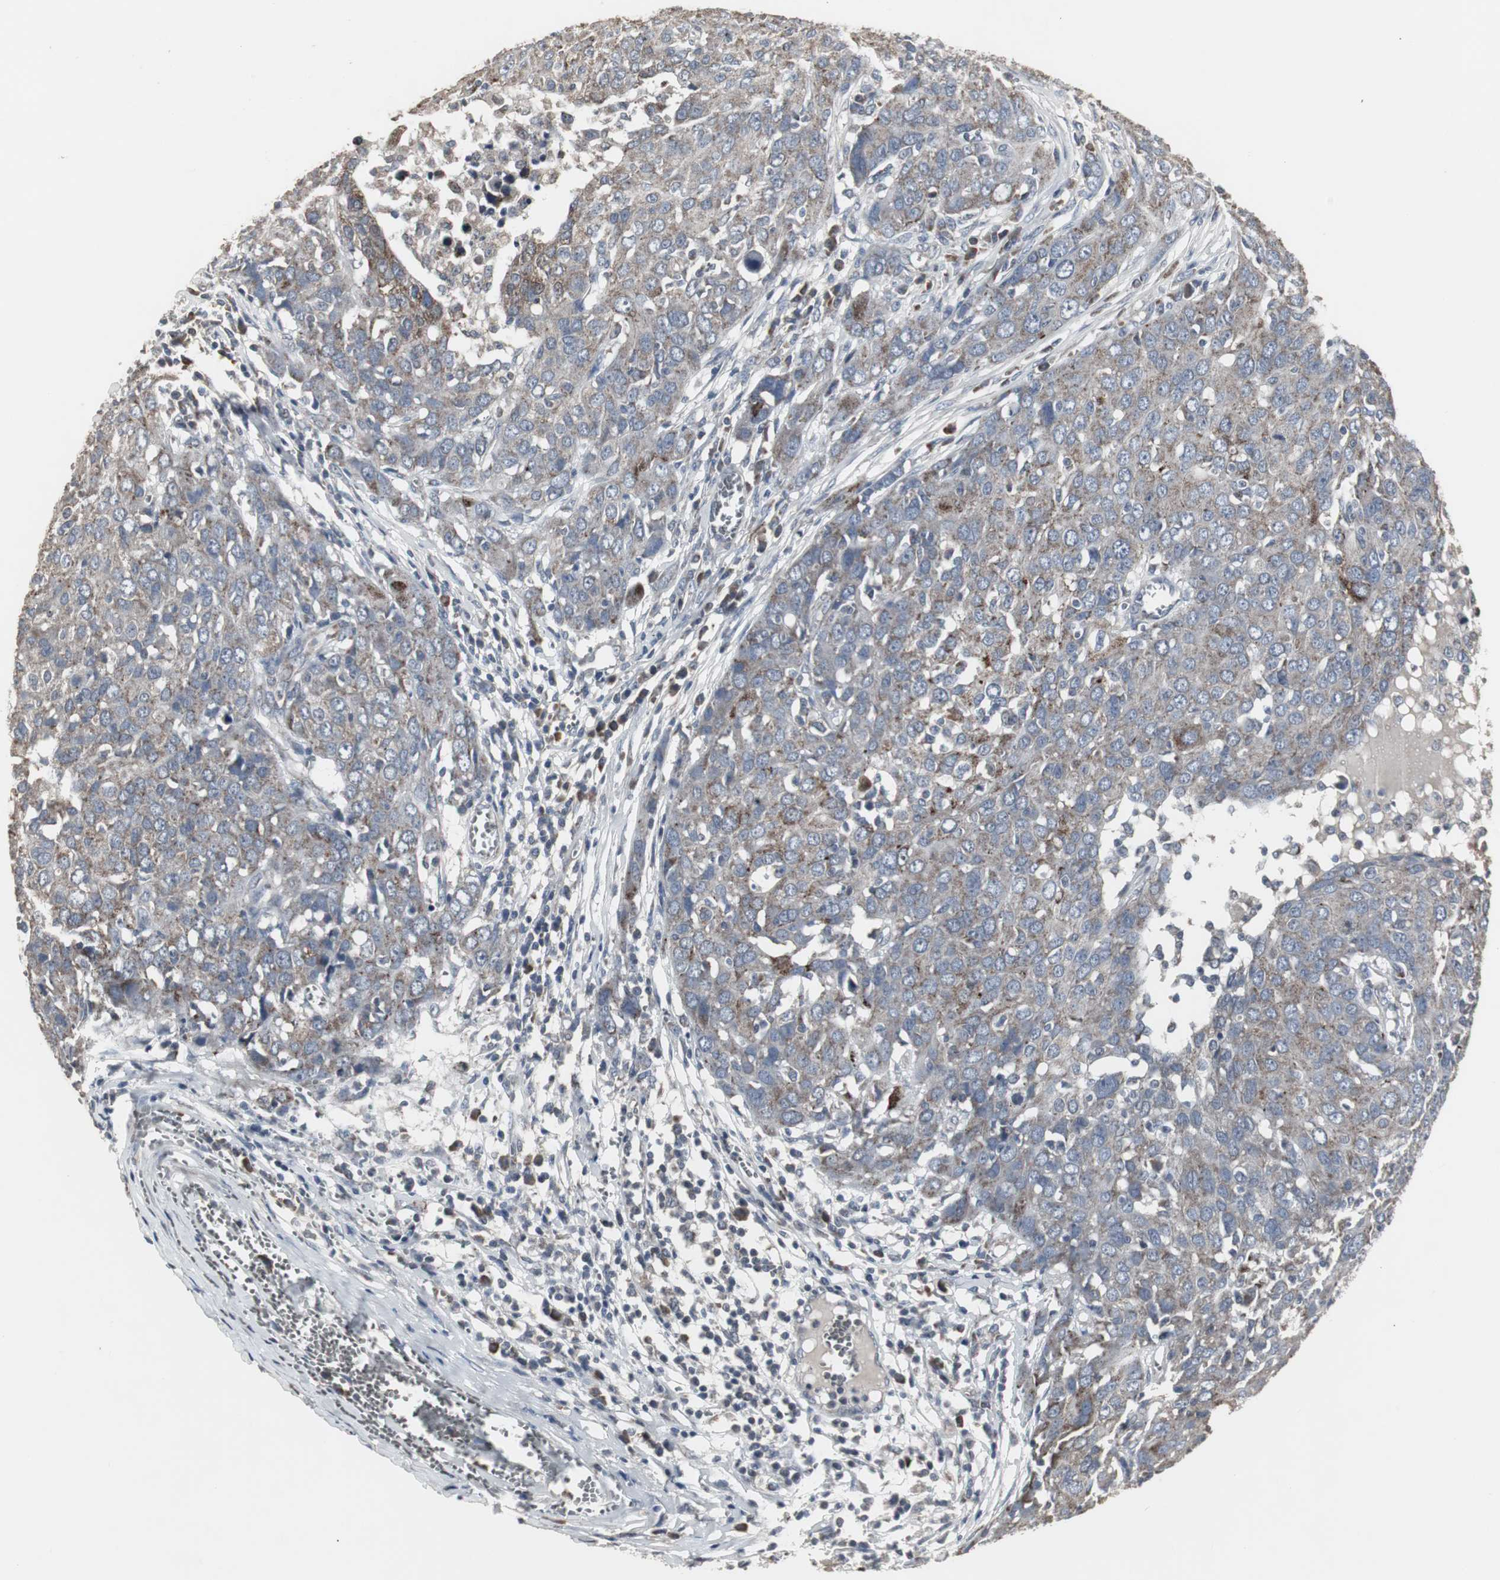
{"staining": {"intensity": "moderate", "quantity": "25%-75%", "location": "cytoplasmic/membranous"}, "tissue": "ovarian cancer", "cell_type": "Tumor cells", "image_type": "cancer", "snomed": [{"axis": "morphology", "description": "Carcinoma, endometroid"}, {"axis": "topography", "description": "Ovary"}], "caption": "The photomicrograph shows immunohistochemical staining of ovarian cancer. There is moderate cytoplasmic/membranous expression is seen in about 25%-75% of tumor cells.", "gene": "ACAA1", "patient": {"sex": "female", "age": 50}}